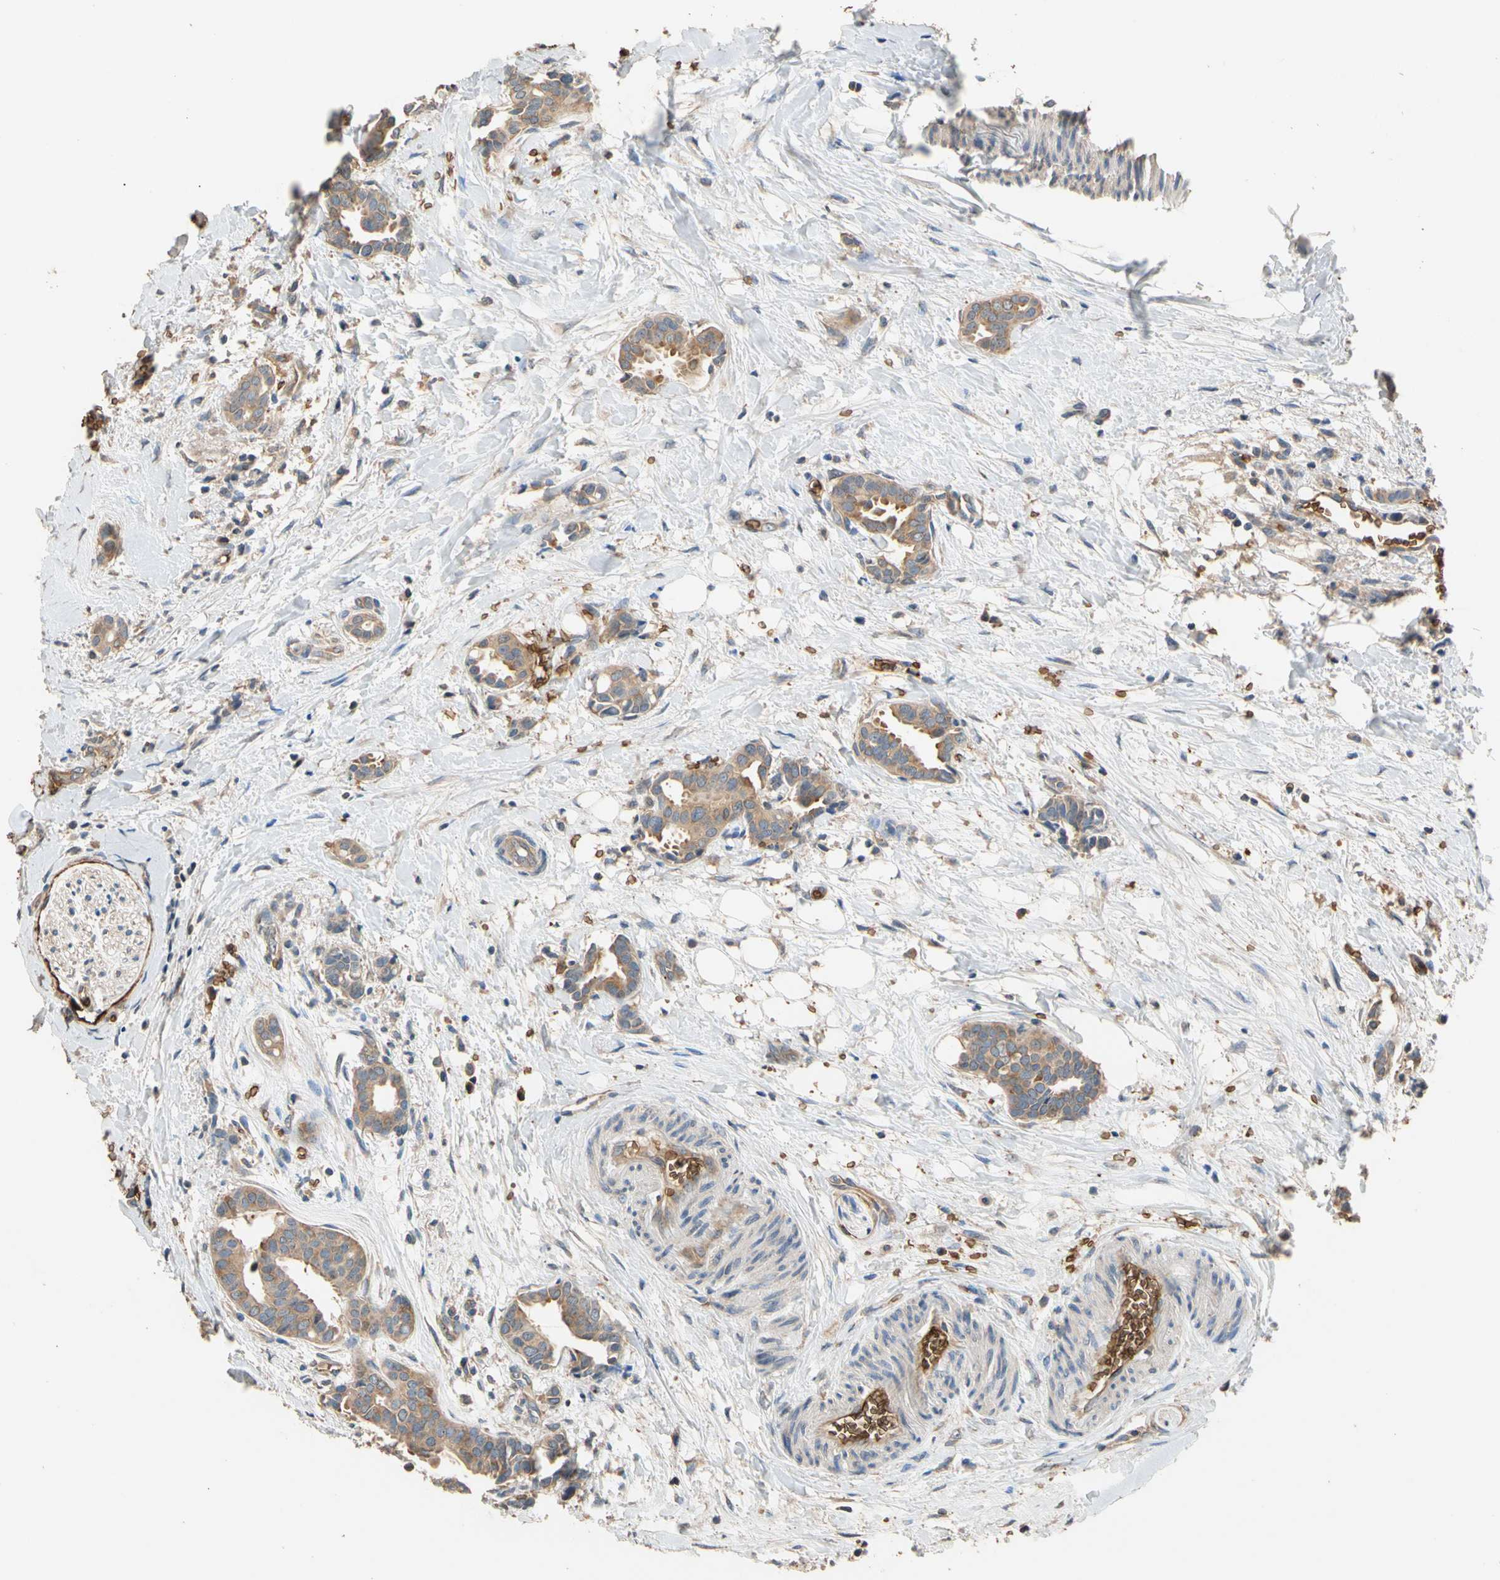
{"staining": {"intensity": "strong", "quantity": ">75%", "location": "cytoplasmic/membranous"}, "tissue": "head and neck cancer", "cell_type": "Tumor cells", "image_type": "cancer", "snomed": [{"axis": "morphology", "description": "Adenocarcinoma, NOS"}, {"axis": "topography", "description": "Salivary gland"}, {"axis": "topography", "description": "Head-Neck"}], "caption": "Adenocarcinoma (head and neck) stained with DAB immunohistochemistry (IHC) exhibits high levels of strong cytoplasmic/membranous staining in about >75% of tumor cells.", "gene": "RIOK2", "patient": {"sex": "female", "age": 59}}